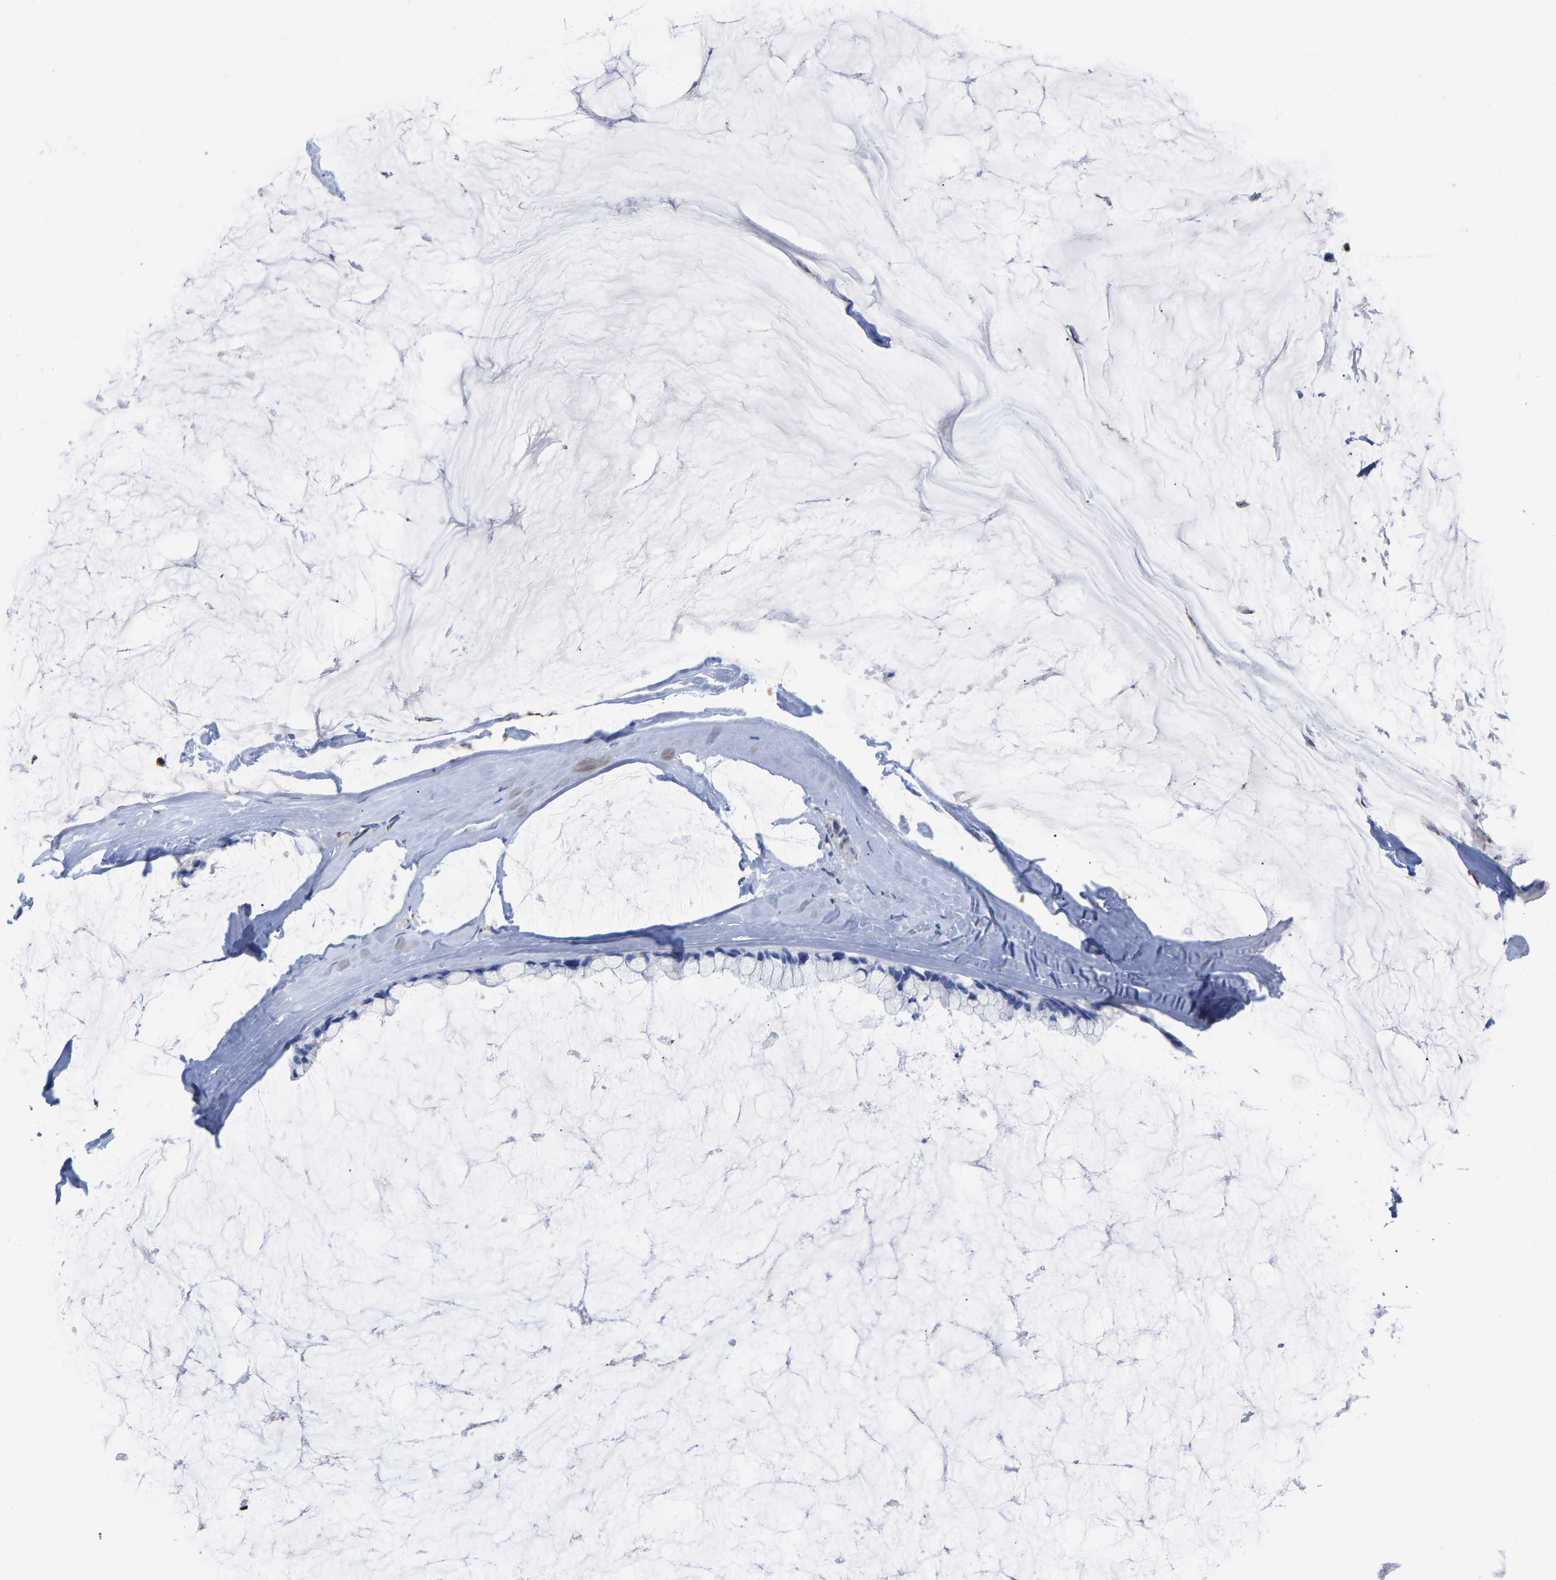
{"staining": {"intensity": "negative", "quantity": "none", "location": "none"}, "tissue": "ovarian cancer", "cell_type": "Tumor cells", "image_type": "cancer", "snomed": [{"axis": "morphology", "description": "Cystadenocarcinoma, mucinous, NOS"}, {"axis": "topography", "description": "Ovary"}], "caption": "Immunohistochemistry photomicrograph of ovarian cancer (mucinous cystadenocarcinoma) stained for a protein (brown), which reveals no positivity in tumor cells. The staining is performed using DAB (3,3'-diaminobenzidine) brown chromogen with nuclei counter-stained in using hematoxylin.", "gene": "GIMAP4", "patient": {"sex": "female", "age": 39}}